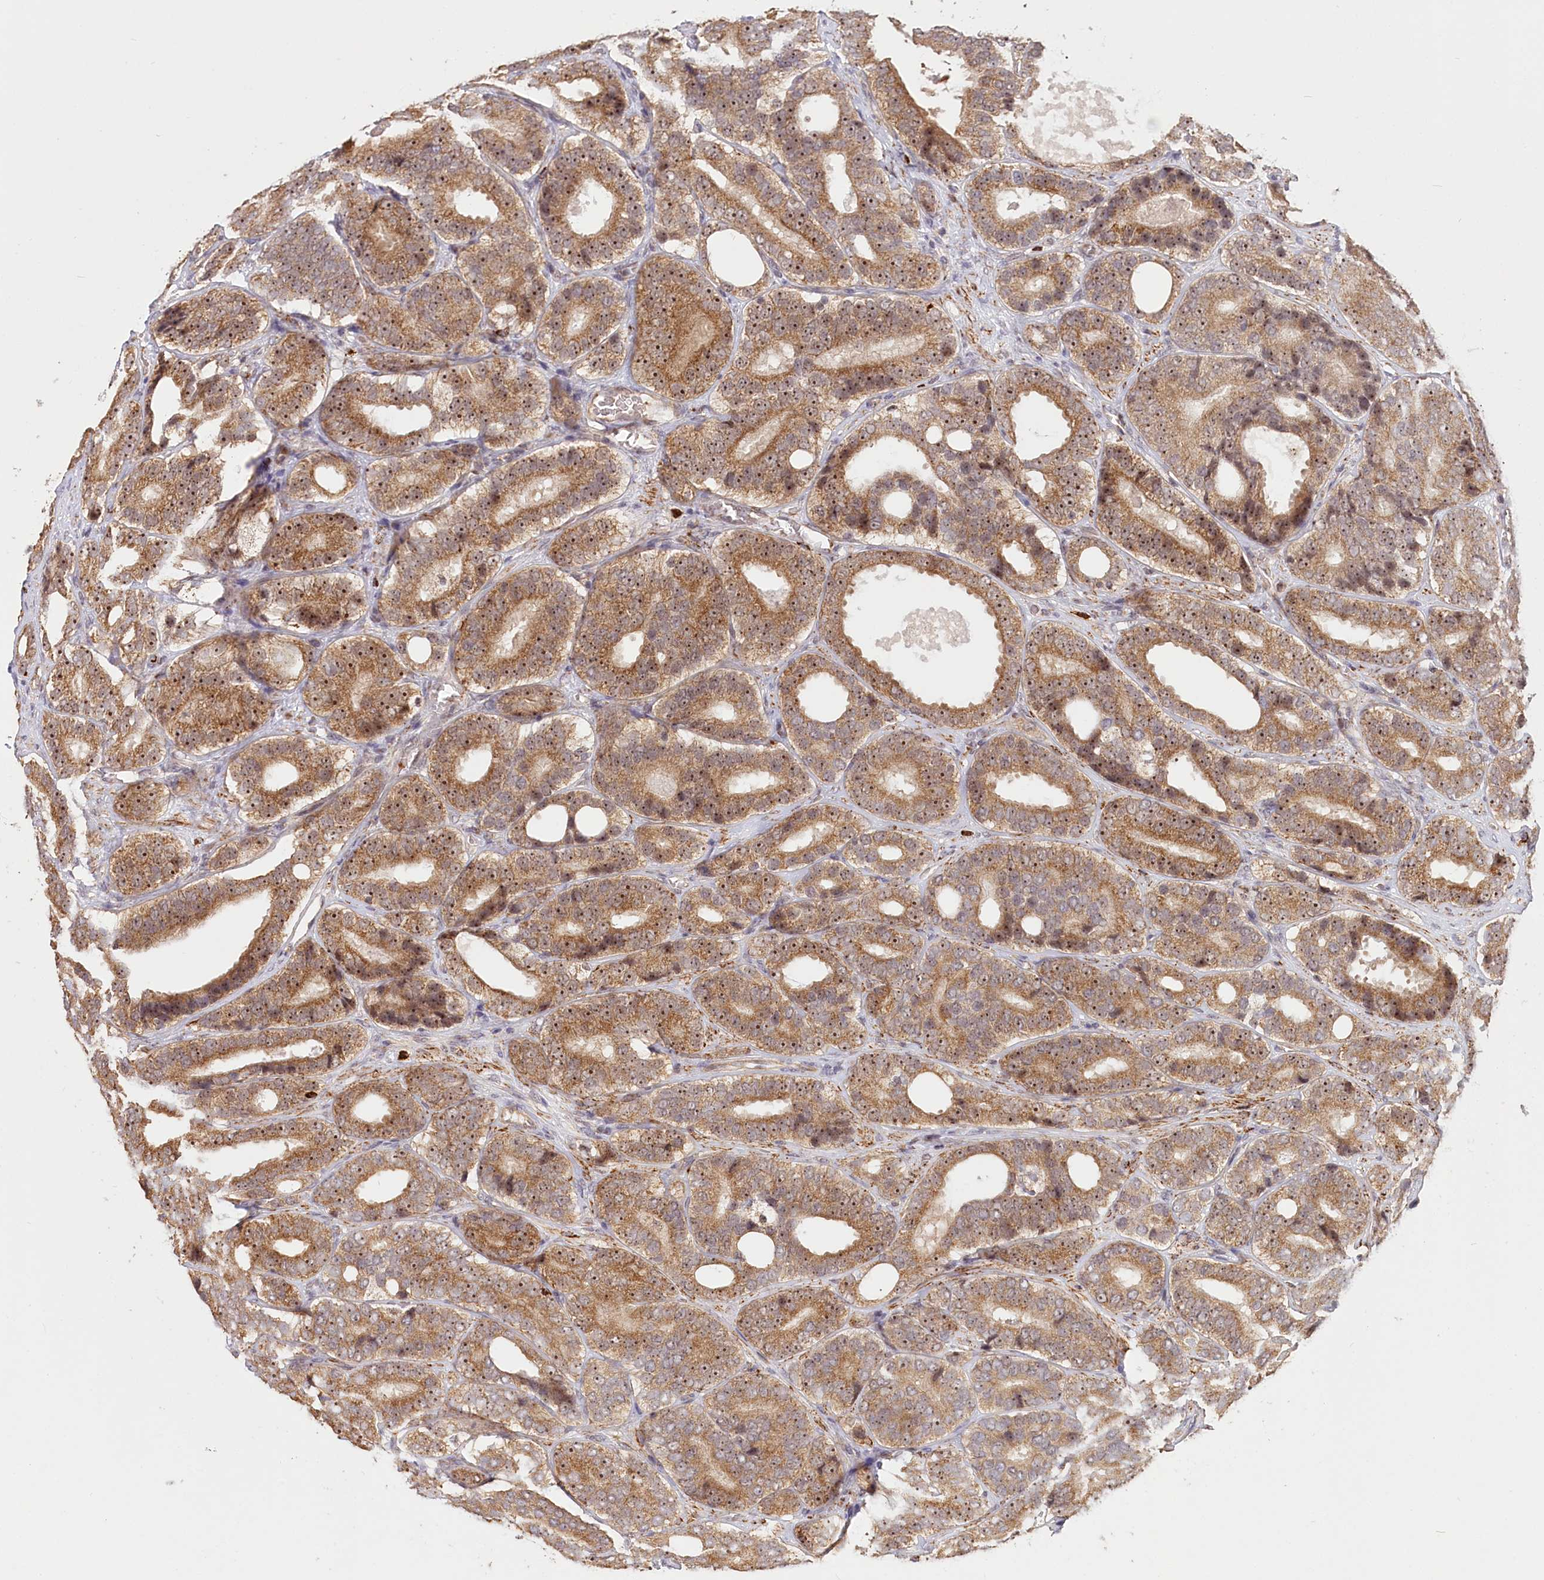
{"staining": {"intensity": "moderate", "quantity": ">75%", "location": "cytoplasmic/membranous,nuclear"}, "tissue": "prostate cancer", "cell_type": "Tumor cells", "image_type": "cancer", "snomed": [{"axis": "morphology", "description": "Adenocarcinoma, High grade"}, {"axis": "topography", "description": "Prostate"}], "caption": "Immunohistochemistry (IHC) photomicrograph of neoplastic tissue: human prostate cancer (adenocarcinoma (high-grade)) stained using immunohistochemistry (IHC) demonstrates medium levels of moderate protein expression localized specifically in the cytoplasmic/membranous and nuclear of tumor cells, appearing as a cytoplasmic/membranous and nuclear brown color.", "gene": "RTN4IP1", "patient": {"sex": "male", "age": 56}}